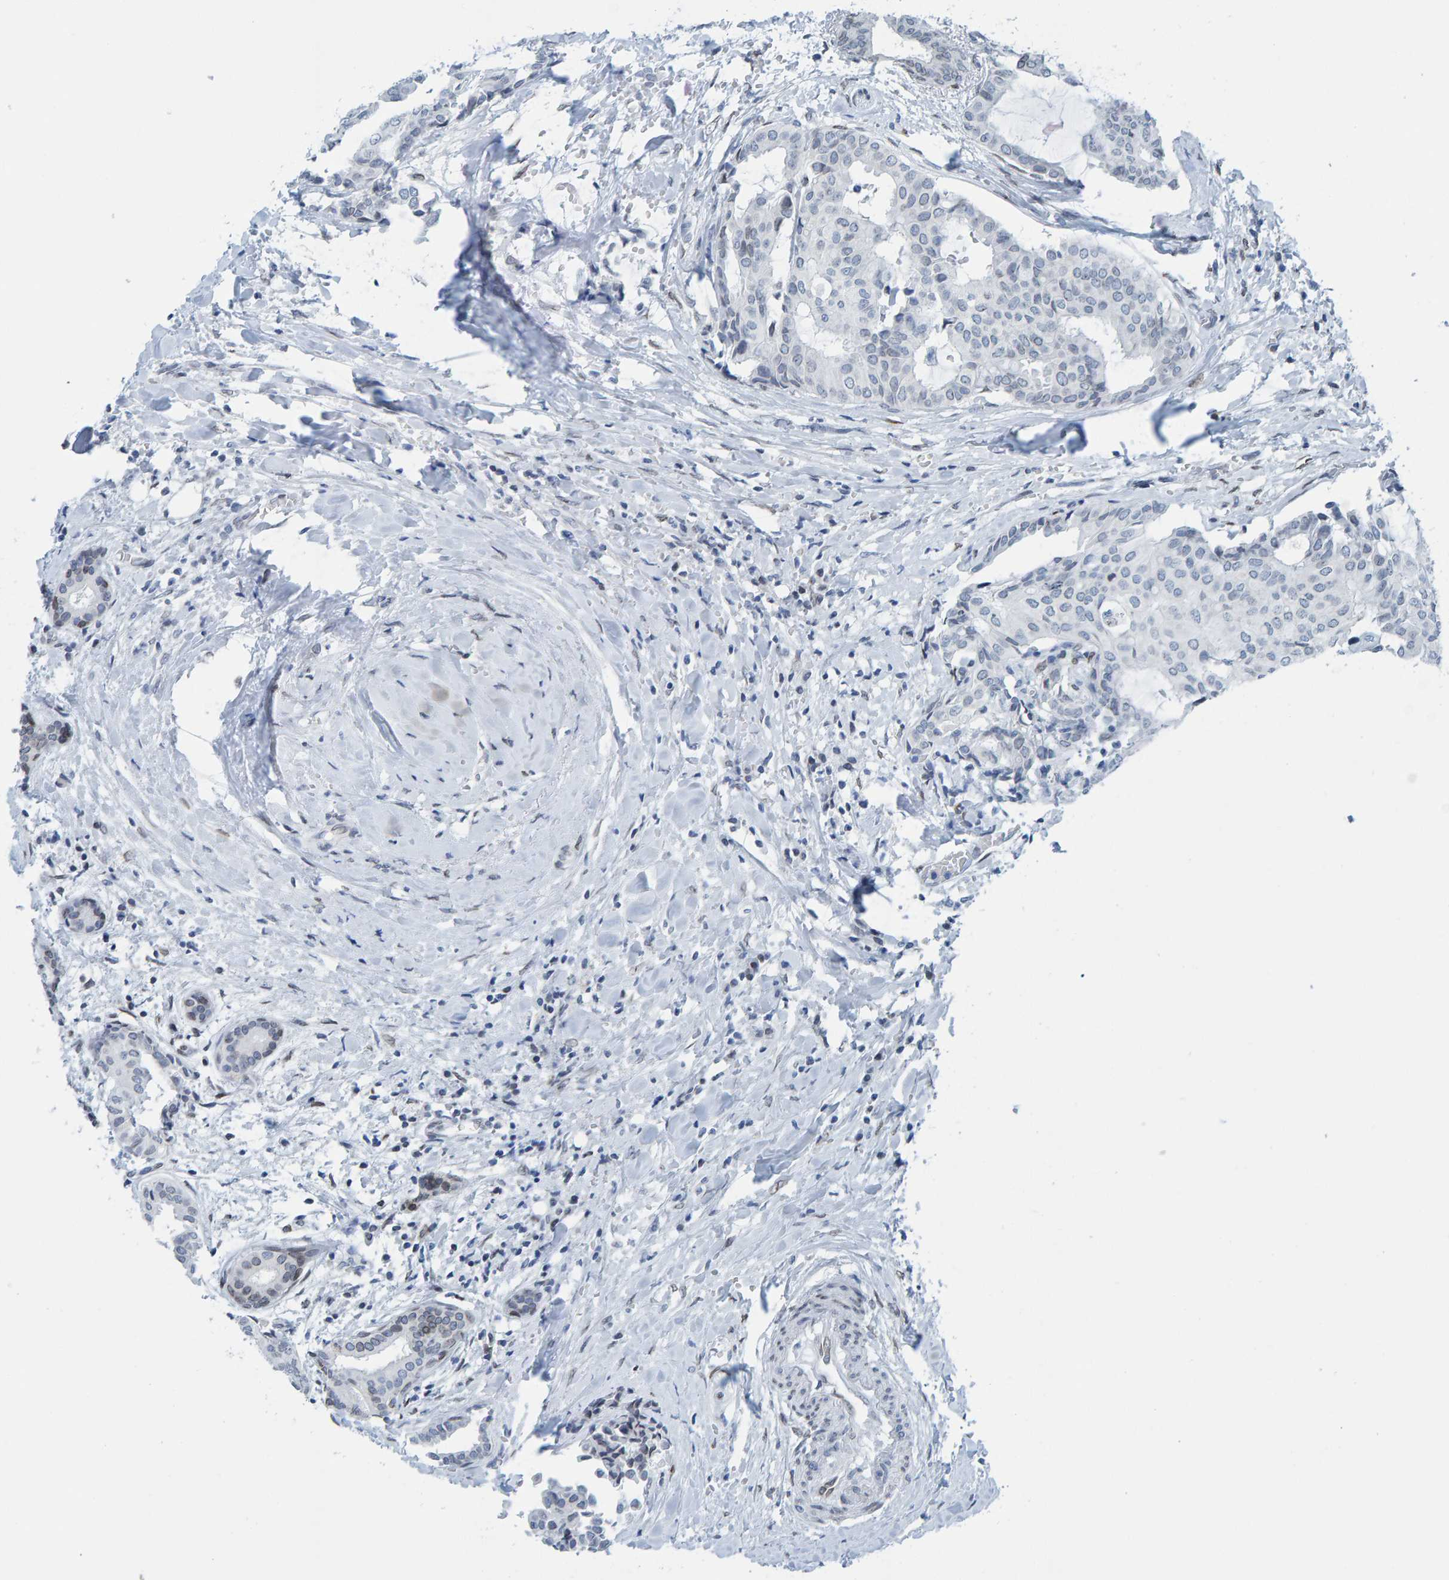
{"staining": {"intensity": "negative", "quantity": "none", "location": "none"}, "tissue": "head and neck cancer", "cell_type": "Tumor cells", "image_type": "cancer", "snomed": [{"axis": "morphology", "description": "Adenocarcinoma, NOS"}, {"axis": "topography", "description": "Salivary gland"}, {"axis": "topography", "description": "Head-Neck"}], "caption": "DAB immunohistochemical staining of head and neck cancer (adenocarcinoma) reveals no significant expression in tumor cells. (DAB immunohistochemistry, high magnification).", "gene": "LMNB2", "patient": {"sex": "female", "age": 59}}